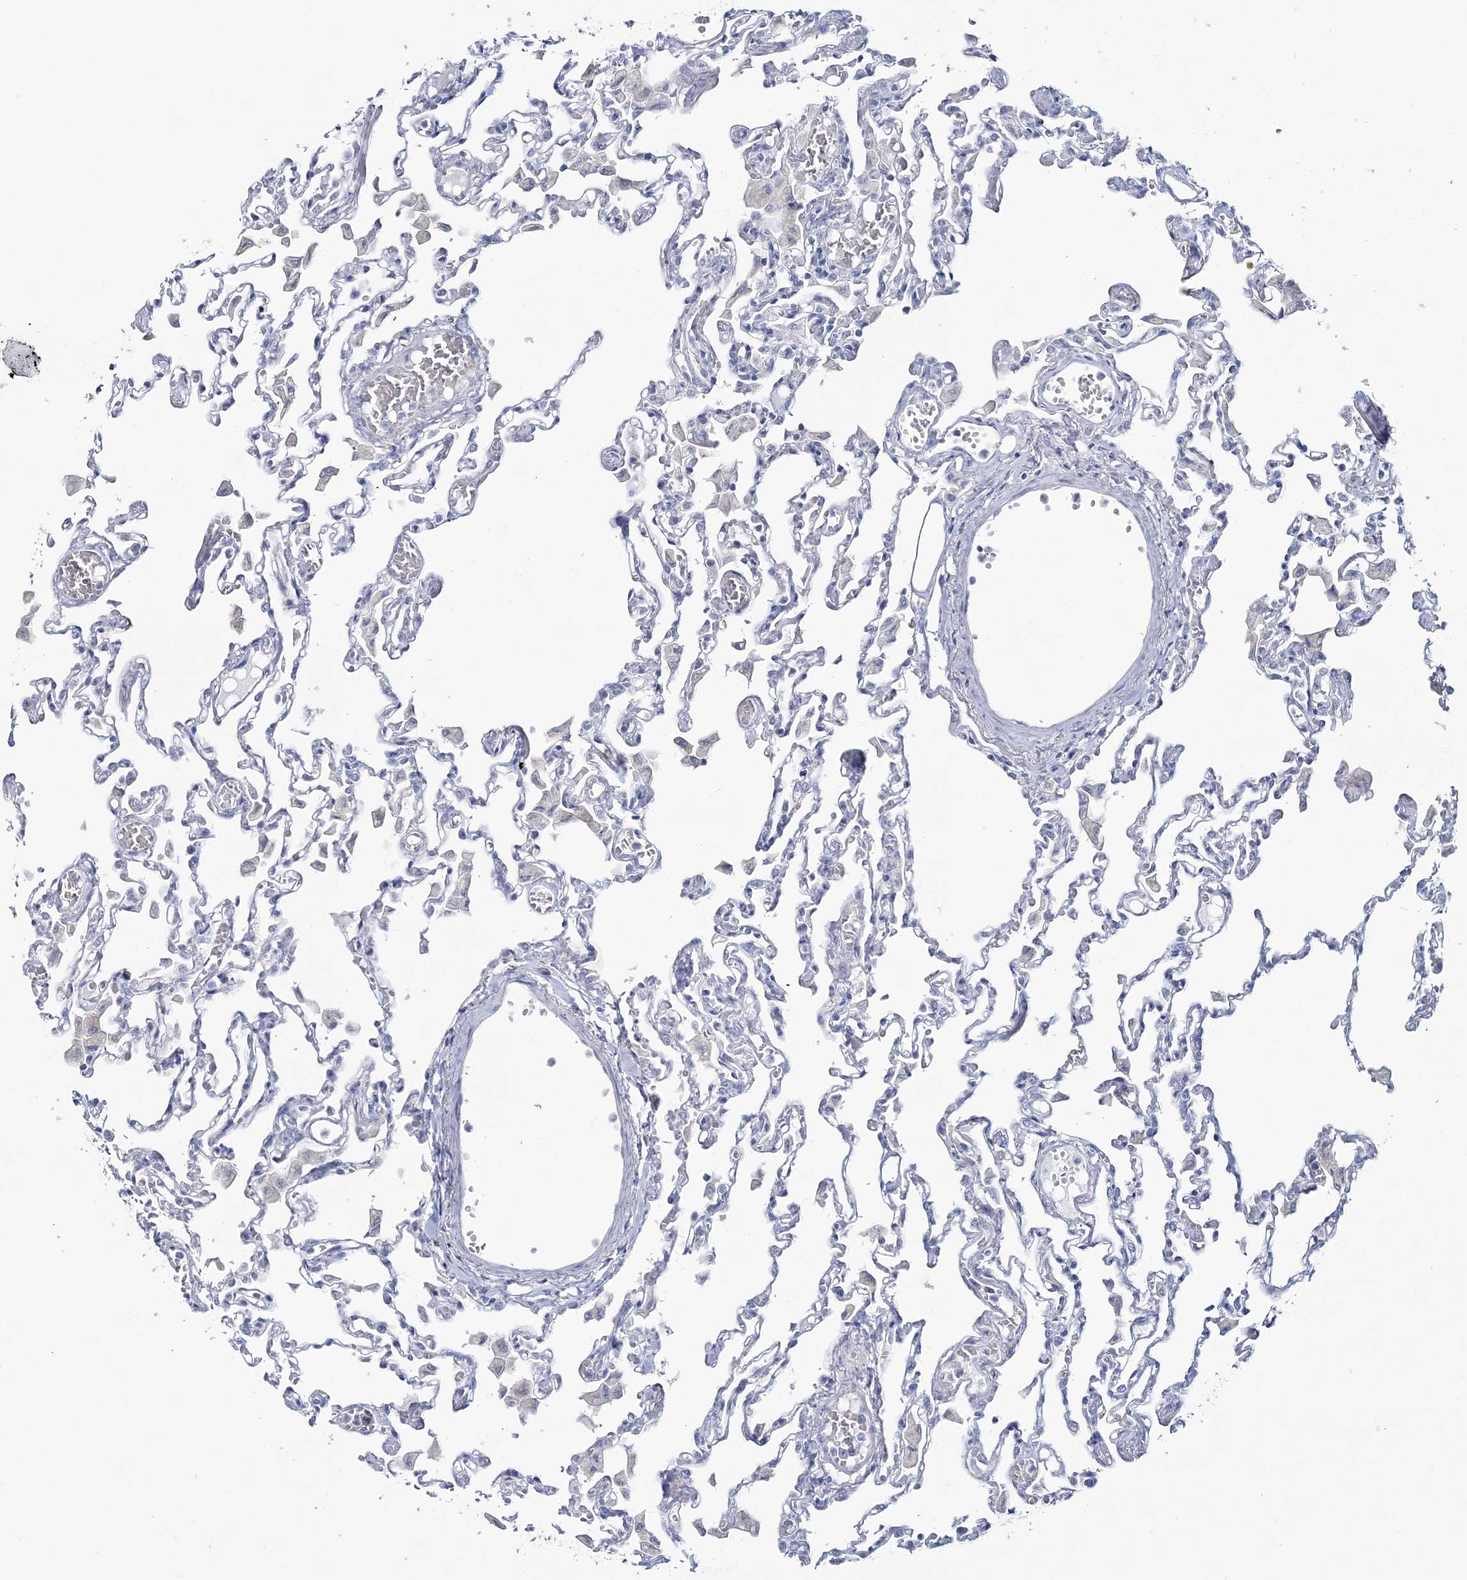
{"staining": {"intensity": "negative", "quantity": "none", "location": "none"}, "tissue": "lung", "cell_type": "Alveolar cells", "image_type": "normal", "snomed": [{"axis": "morphology", "description": "Normal tissue, NOS"}, {"axis": "topography", "description": "Bronchus"}, {"axis": "topography", "description": "Lung"}], "caption": "An immunohistochemistry micrograph of unremarkable lung is shown. There is no staining in alveolar cells of lung.", "gene": "CYP3A4", "patient": {"sex": "female", "age": 49}}